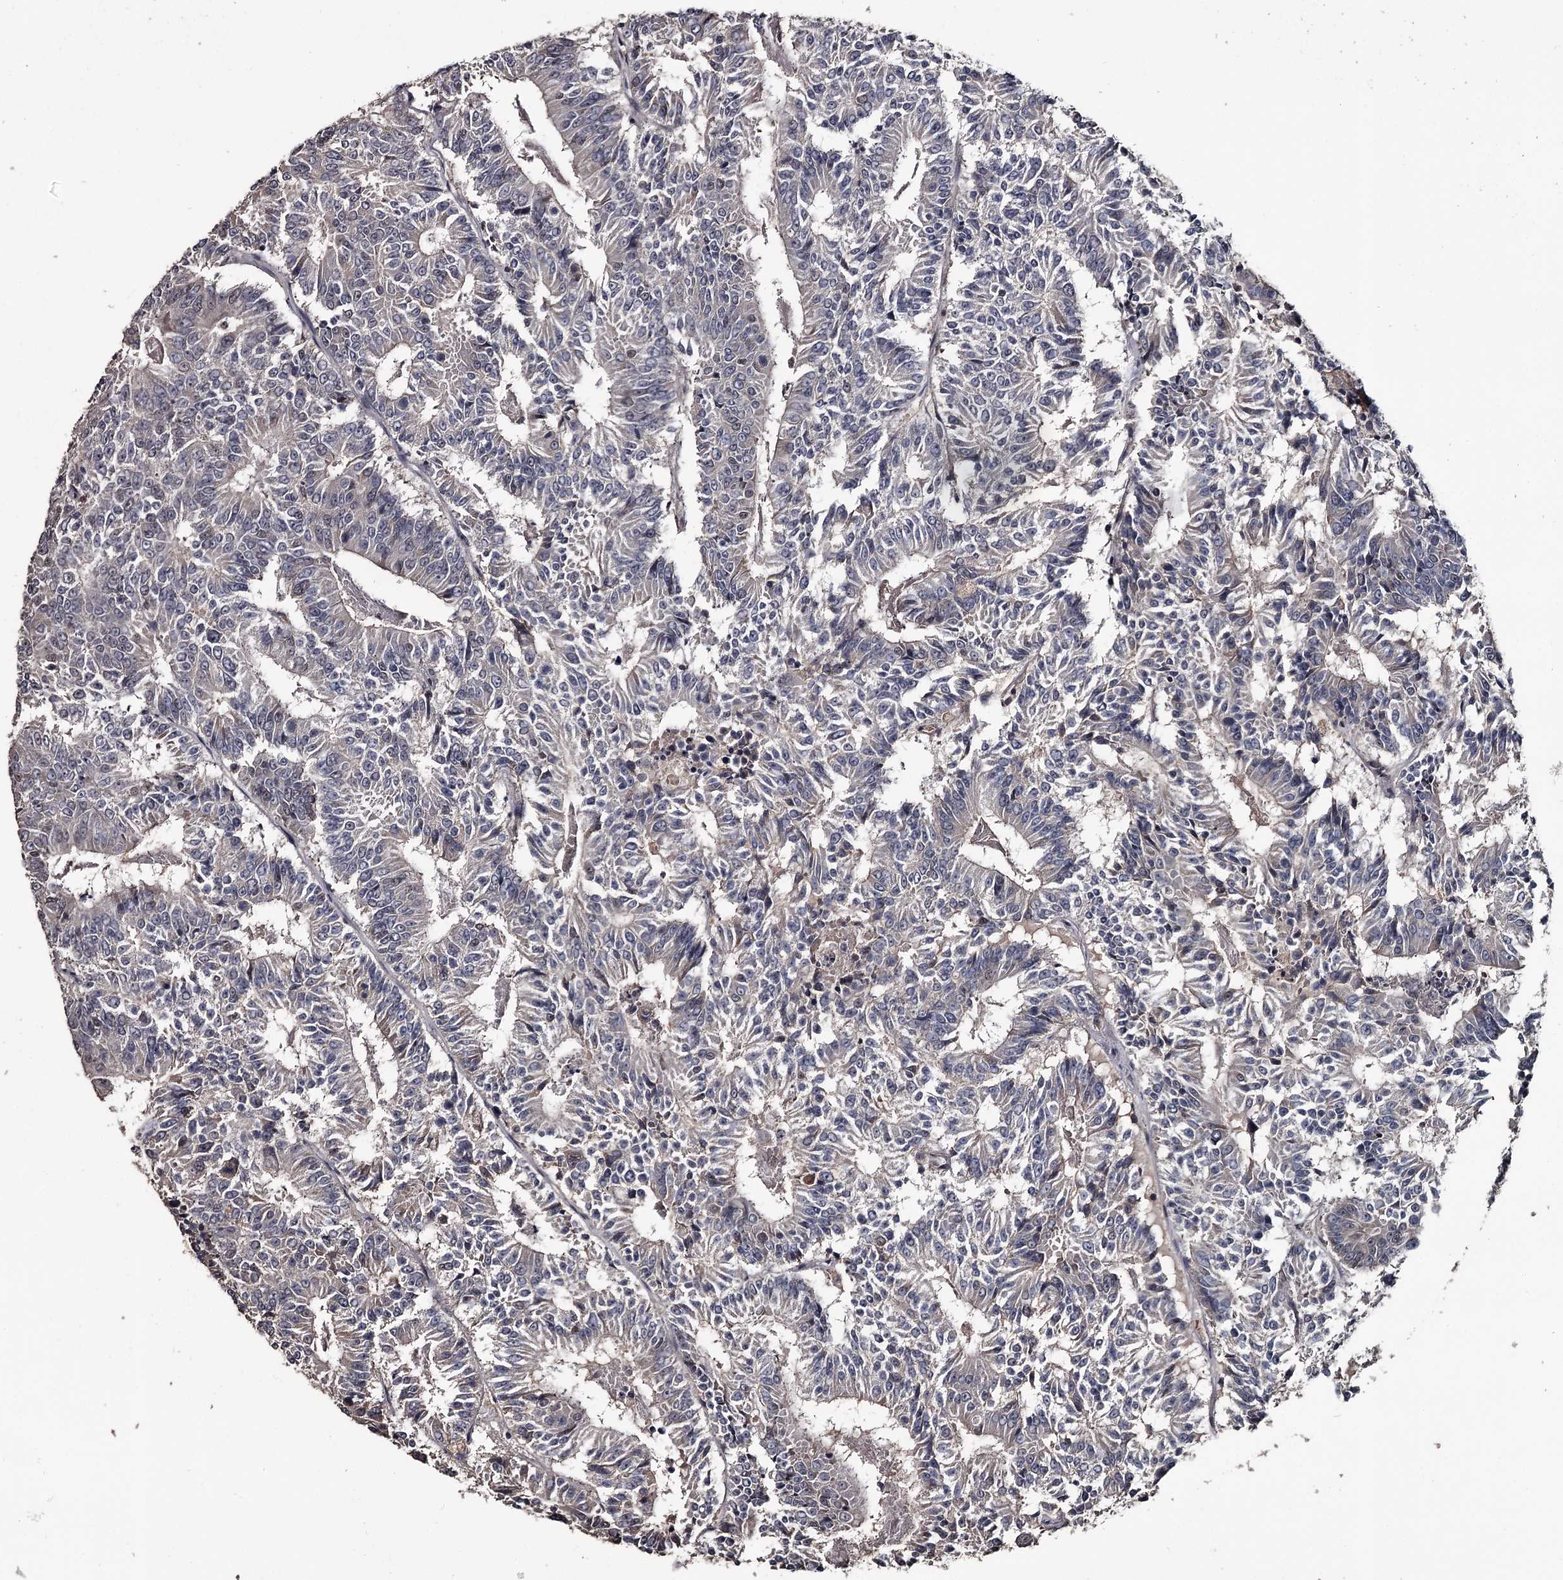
{"staining": {"intensity": "negative", "quantity": "none", "location": "none"}, "tissue": "colorectal cancer", "cell_type": "Tumor cells", "image_type": "cancer", "snomed": [{"axis": "morphology", "description": "Adenocarcinoma, NOS"}, {"axis": "topography", "description": "Colon"}], "caption": "Immunohistochemical staining of colorectal adenocarcinoma reveals no significant staining in tumor cells. The staining is performed using DAB brown chromogen with nuclei counter-stained in using hematoxylin.", "gene": "PRPF40B", "patient": {"sex": "male", "age": 83}}